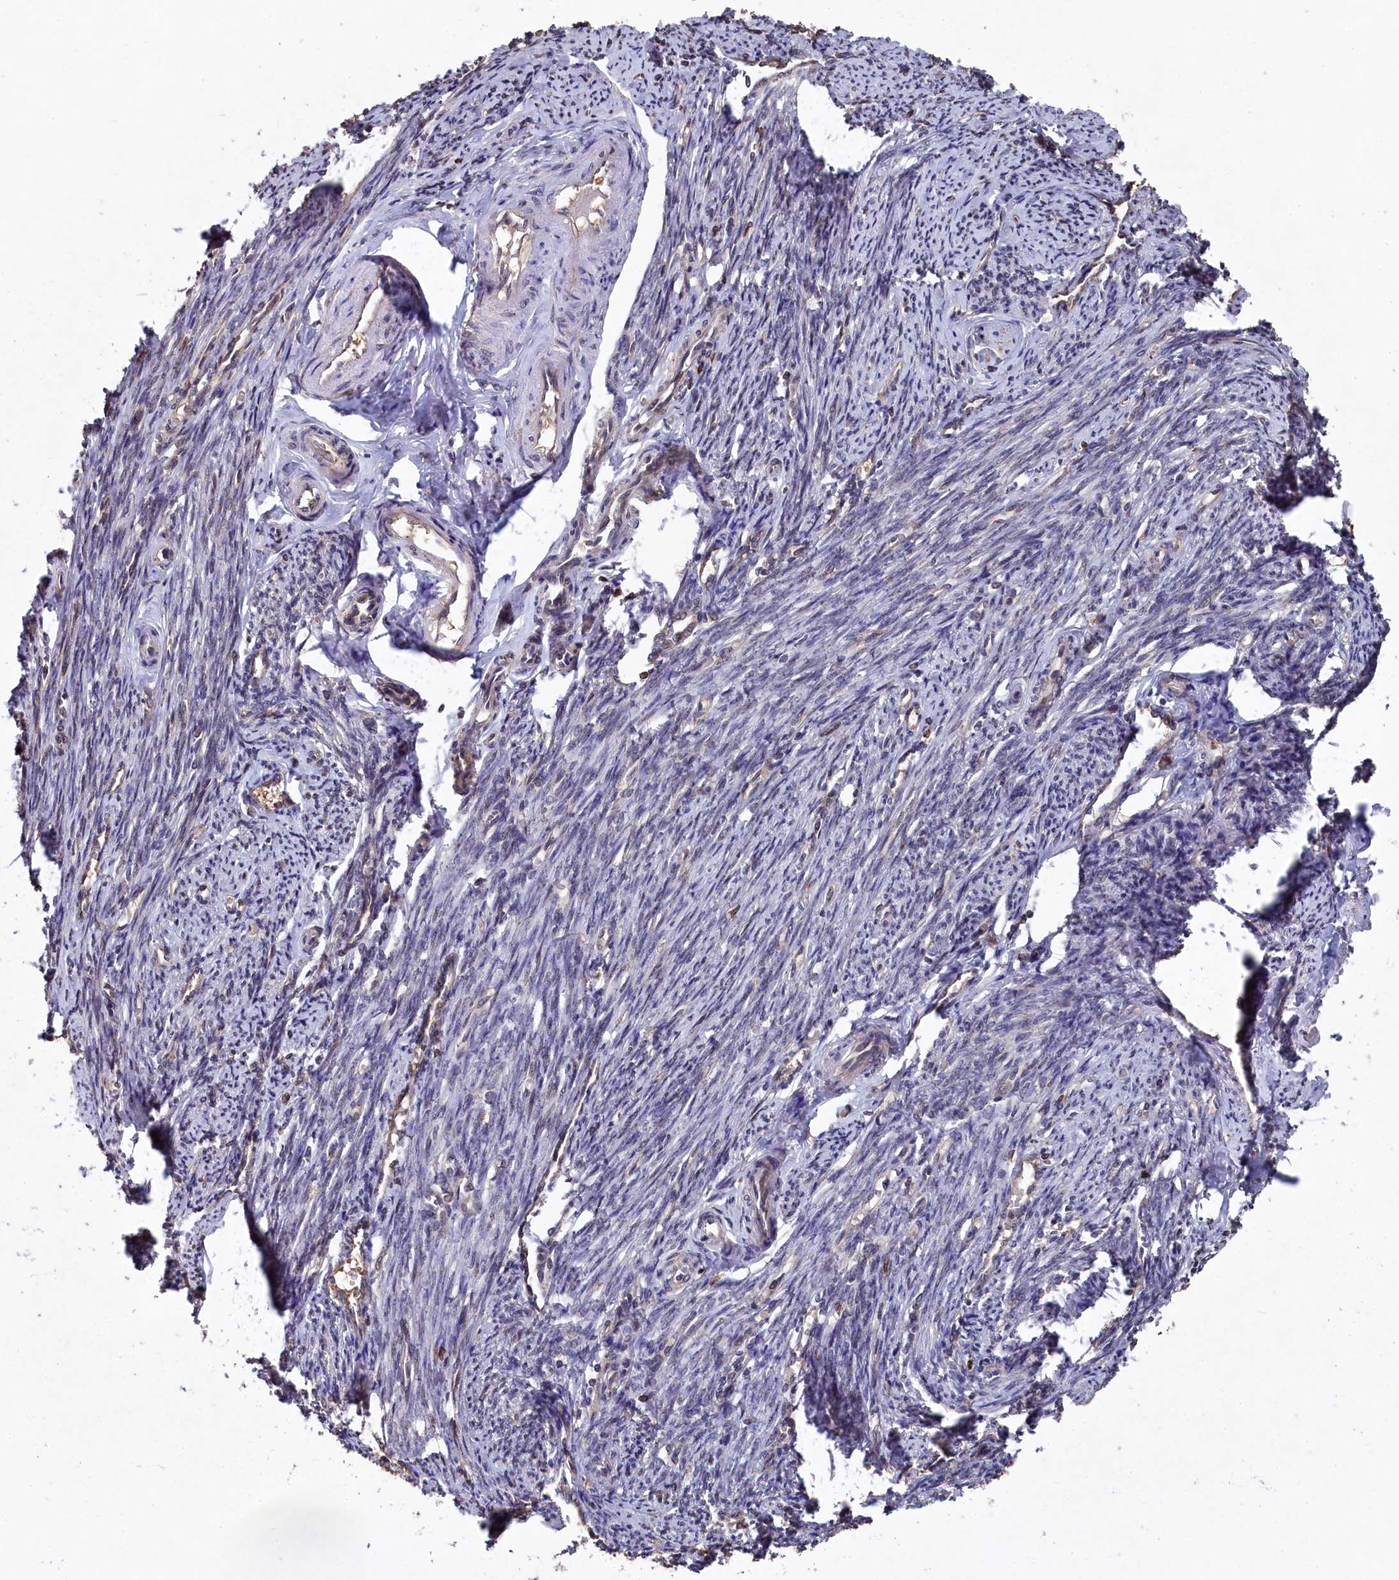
{"staining": {"intensity": "negative", "quantity": "none", "location": "none"}, "tissue": "smooth muscle", "cell_type": "Smooth muscle cells", "image_type": "normal", "snomed": [{"axis": "morphology", "description": "Normal tissue, NOS"}, {"axis": "topography", "description": "Smooth muscle"}, {"axis": "topography", "description": "Uterus"}], "caption": "Image shows no significant protein expression in smooth muscle cells of unremarkable smooth muscle. Nuclei are stained in blue.", "gene": "NAA60", "patient": {"sex": "female", "age": 59}}